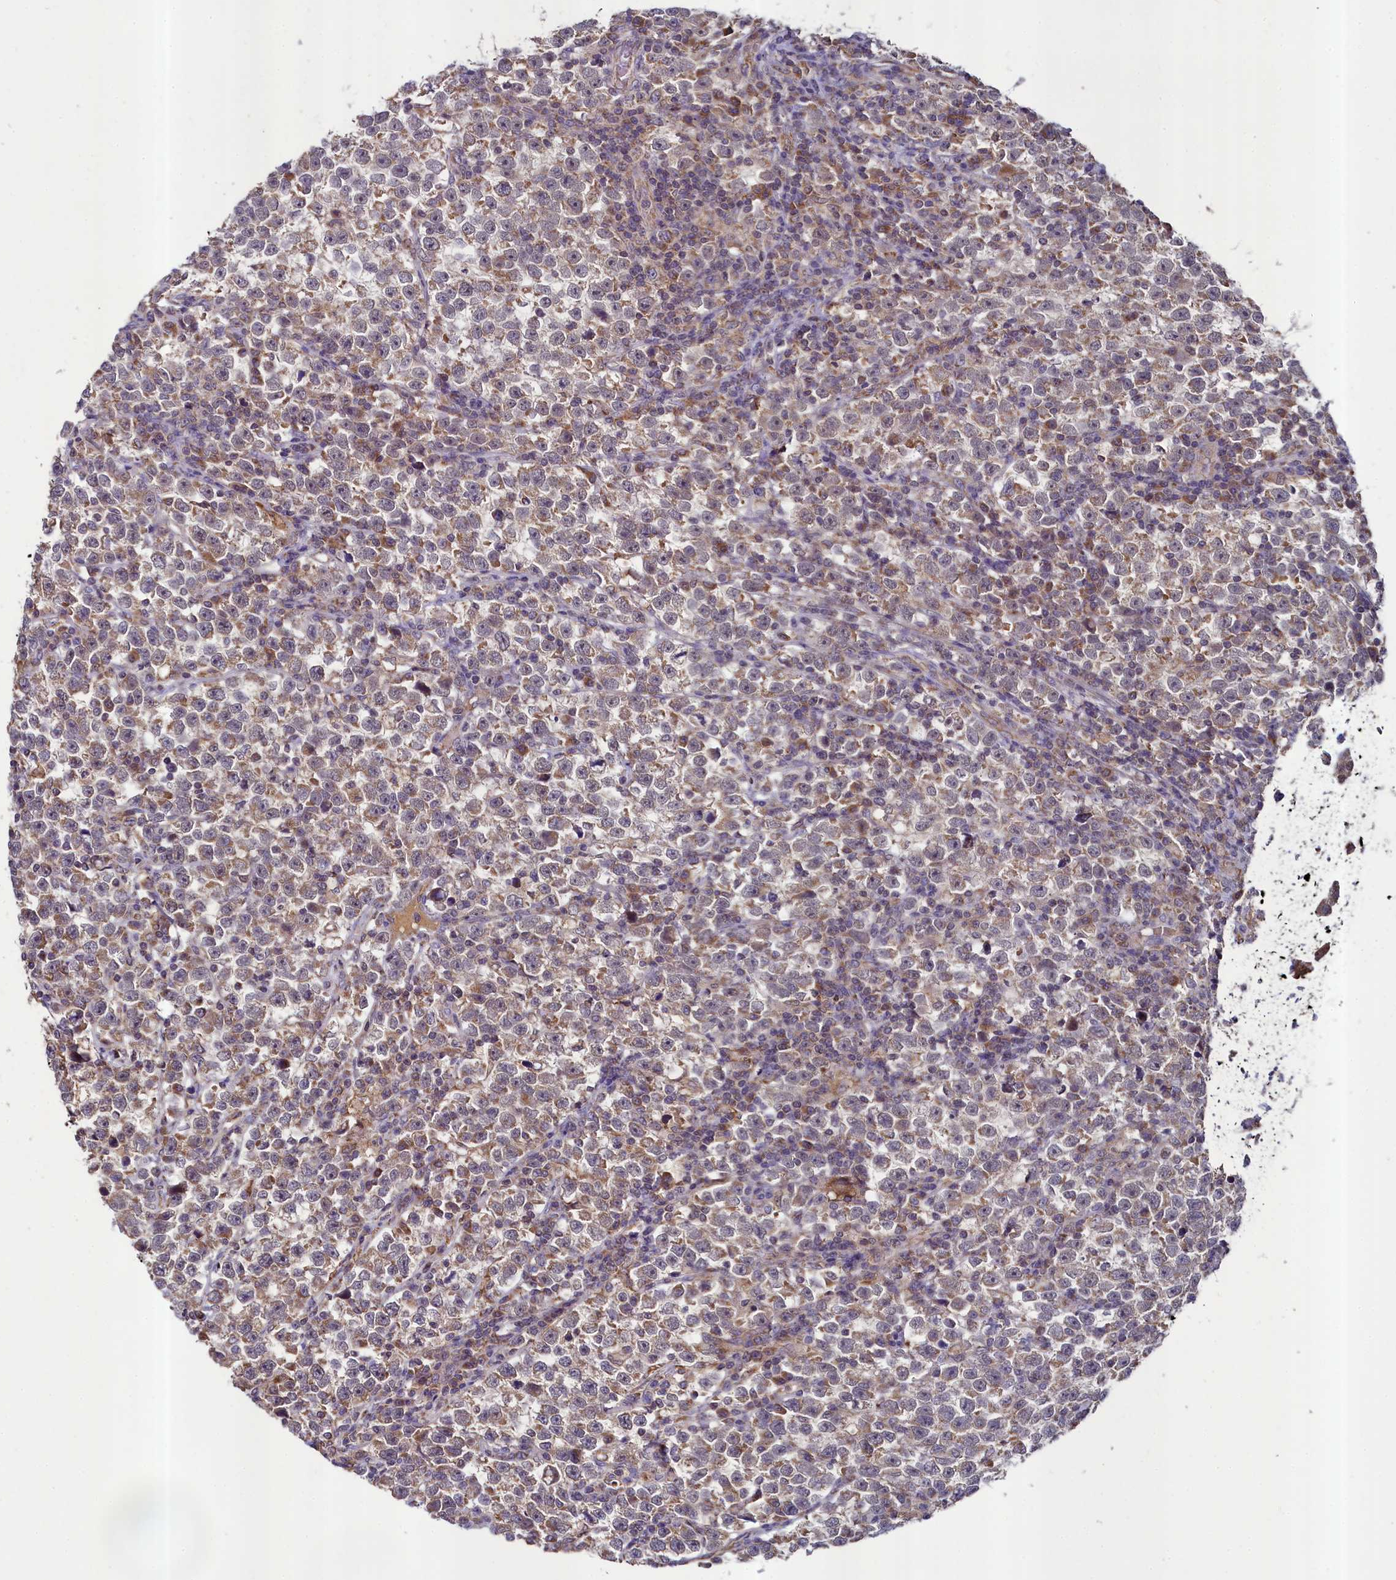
{"staining": {"intensity": "weak", "quantity": ">75%", "location": "cytoplasmic/membranous"}, "tissue": "testis cancer", "cell_type": "Tumor cells", "image_type": "cancer", "snomed": [{"axis": "morphology", "description": "Normal tissue, NOS"}, {"axis": "morphology", "description": "Seminoma, NOS"}, {"axis": "topography", "description": "Testis"}], "caption": "Immunohistochemistry of testis cancer (seminoma) reveals low levels of weak cytoplasmic/membranous expression in approximately >75% of tumor cells. (IHC, brightfield microscopy, high magnification).", "gene": "METTL4", "patient": {"sex": "male", "age": 43}}